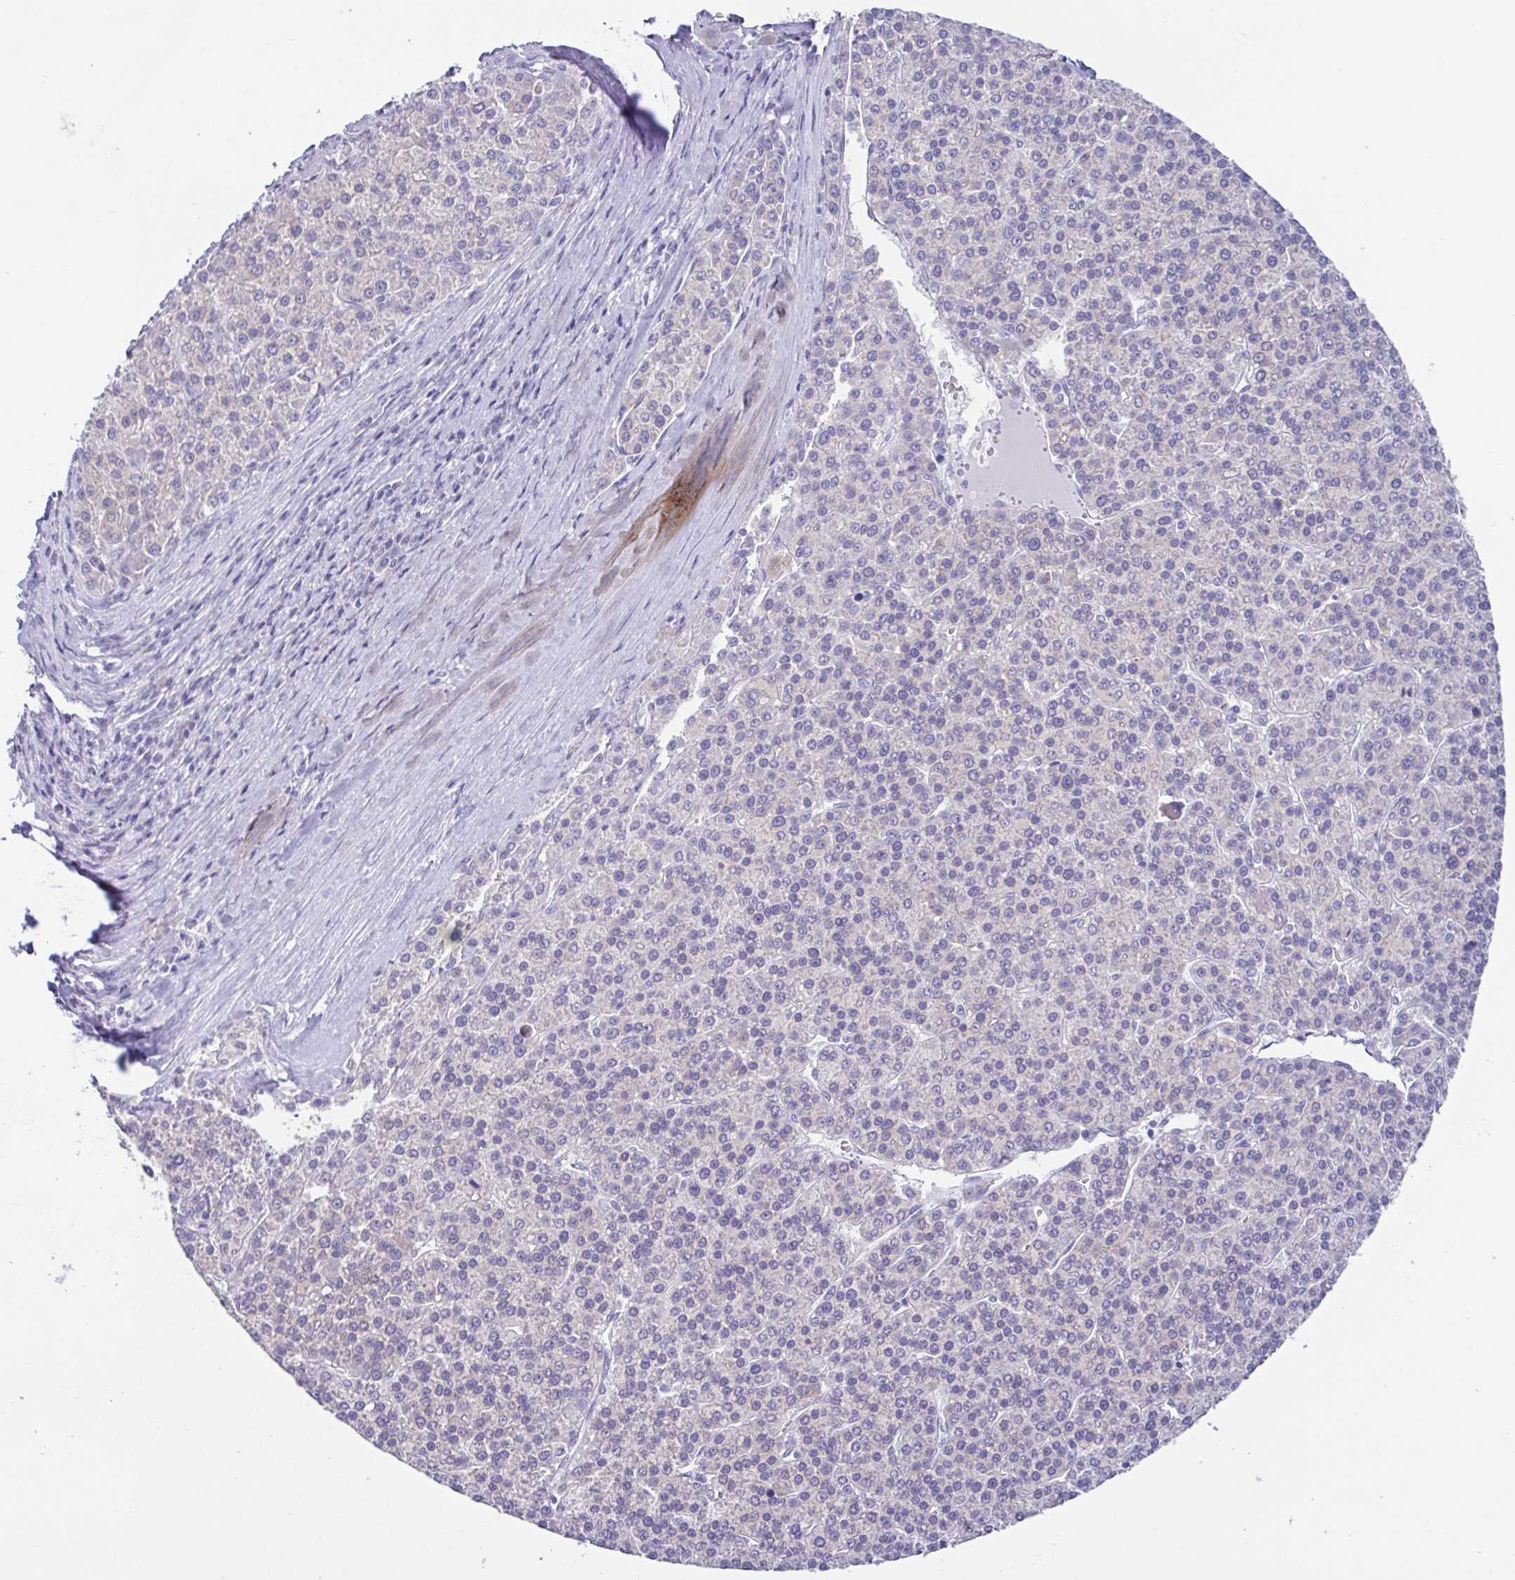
{"staining": {"intensity": "negative", "quantity": "none", "location": "none"}, "tissue": "liver cancer", "cell_type": "Tumor cells", "image_type": "cancer", "snomed": [{"axis": "morphology", "description": "Carcinoma, Hepatocellular, NOS"}, {"axis": "topography", "description": "Liver"}], "caption": "Liver hepatocellular carcinoma stained for a protein using immunohistochemistry (IHC) exhibits no expression tumor cells.", "gene": "RDH11", "patient": {"sex": "female", "age": 58}}